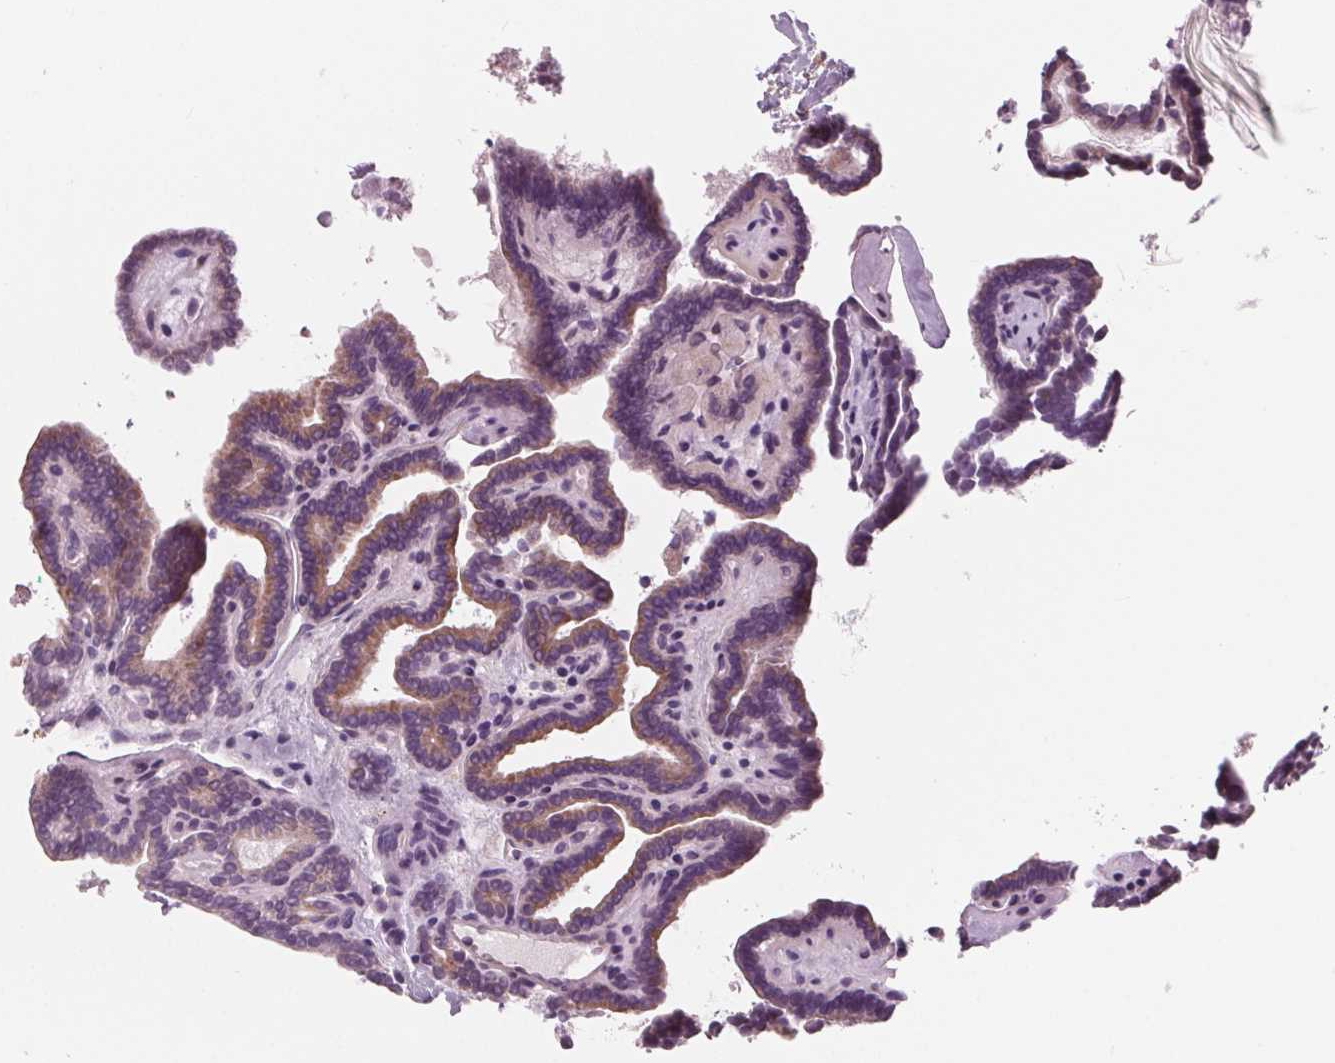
{"staining": {"intensity": "moderate", "quantity": ">75%", "location": "cytoplasmic/membranous"}, "tissue": "thyroid cancer", "cell_type": "Tumor cells", "image_type": "cancer", "snomed": [{"axis": "morphology", "description": "Papillary adenocarcinoma, NOS"}, {"axis": "topography", "description": "Thyroid gland"}], "caption": "Thyroid cancer (papillary adenocarcinoma) stained with a protein marker demonstrates moderate staining in tumor cells.", "gene": "ARHGAP25", "patient": {"sex": "female", "age": 21}}